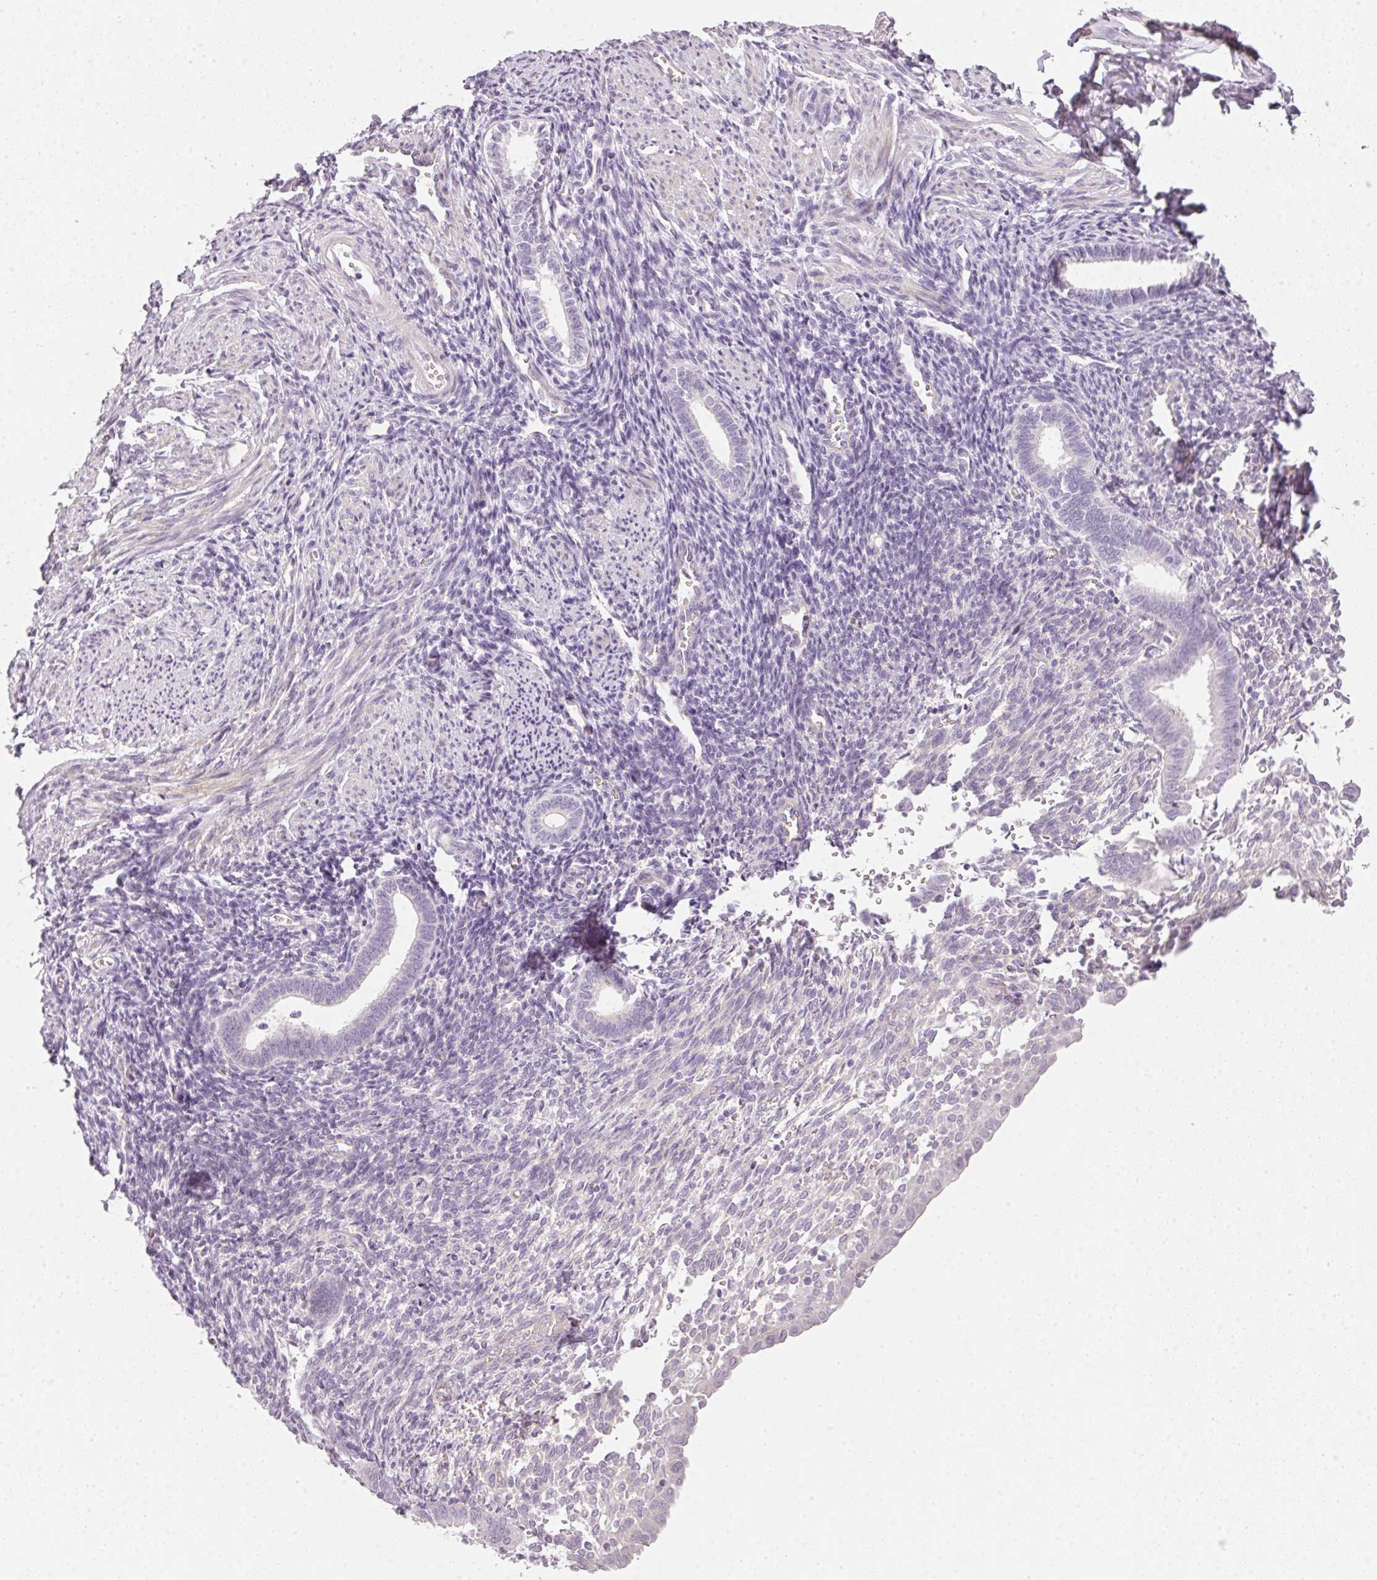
{"staining": {"intensity": "negative", "quantity": "none", "location": "none"}, "tissue": "endometrium", "cell_type": "Cells in endometrial stroma", "image_type": "normal", "snomed": [{"axis": "morphology", "description": "Normal tissue, NOS"}, {"axis": "topography", "description": "Endometrium"}], "caption": "A photomicrograph of endometrium stained for a protein shows no brown staining in cells in endometrial stroma.", "gene": "RAX2", "patient": {"sex": "female", "age": 32}}